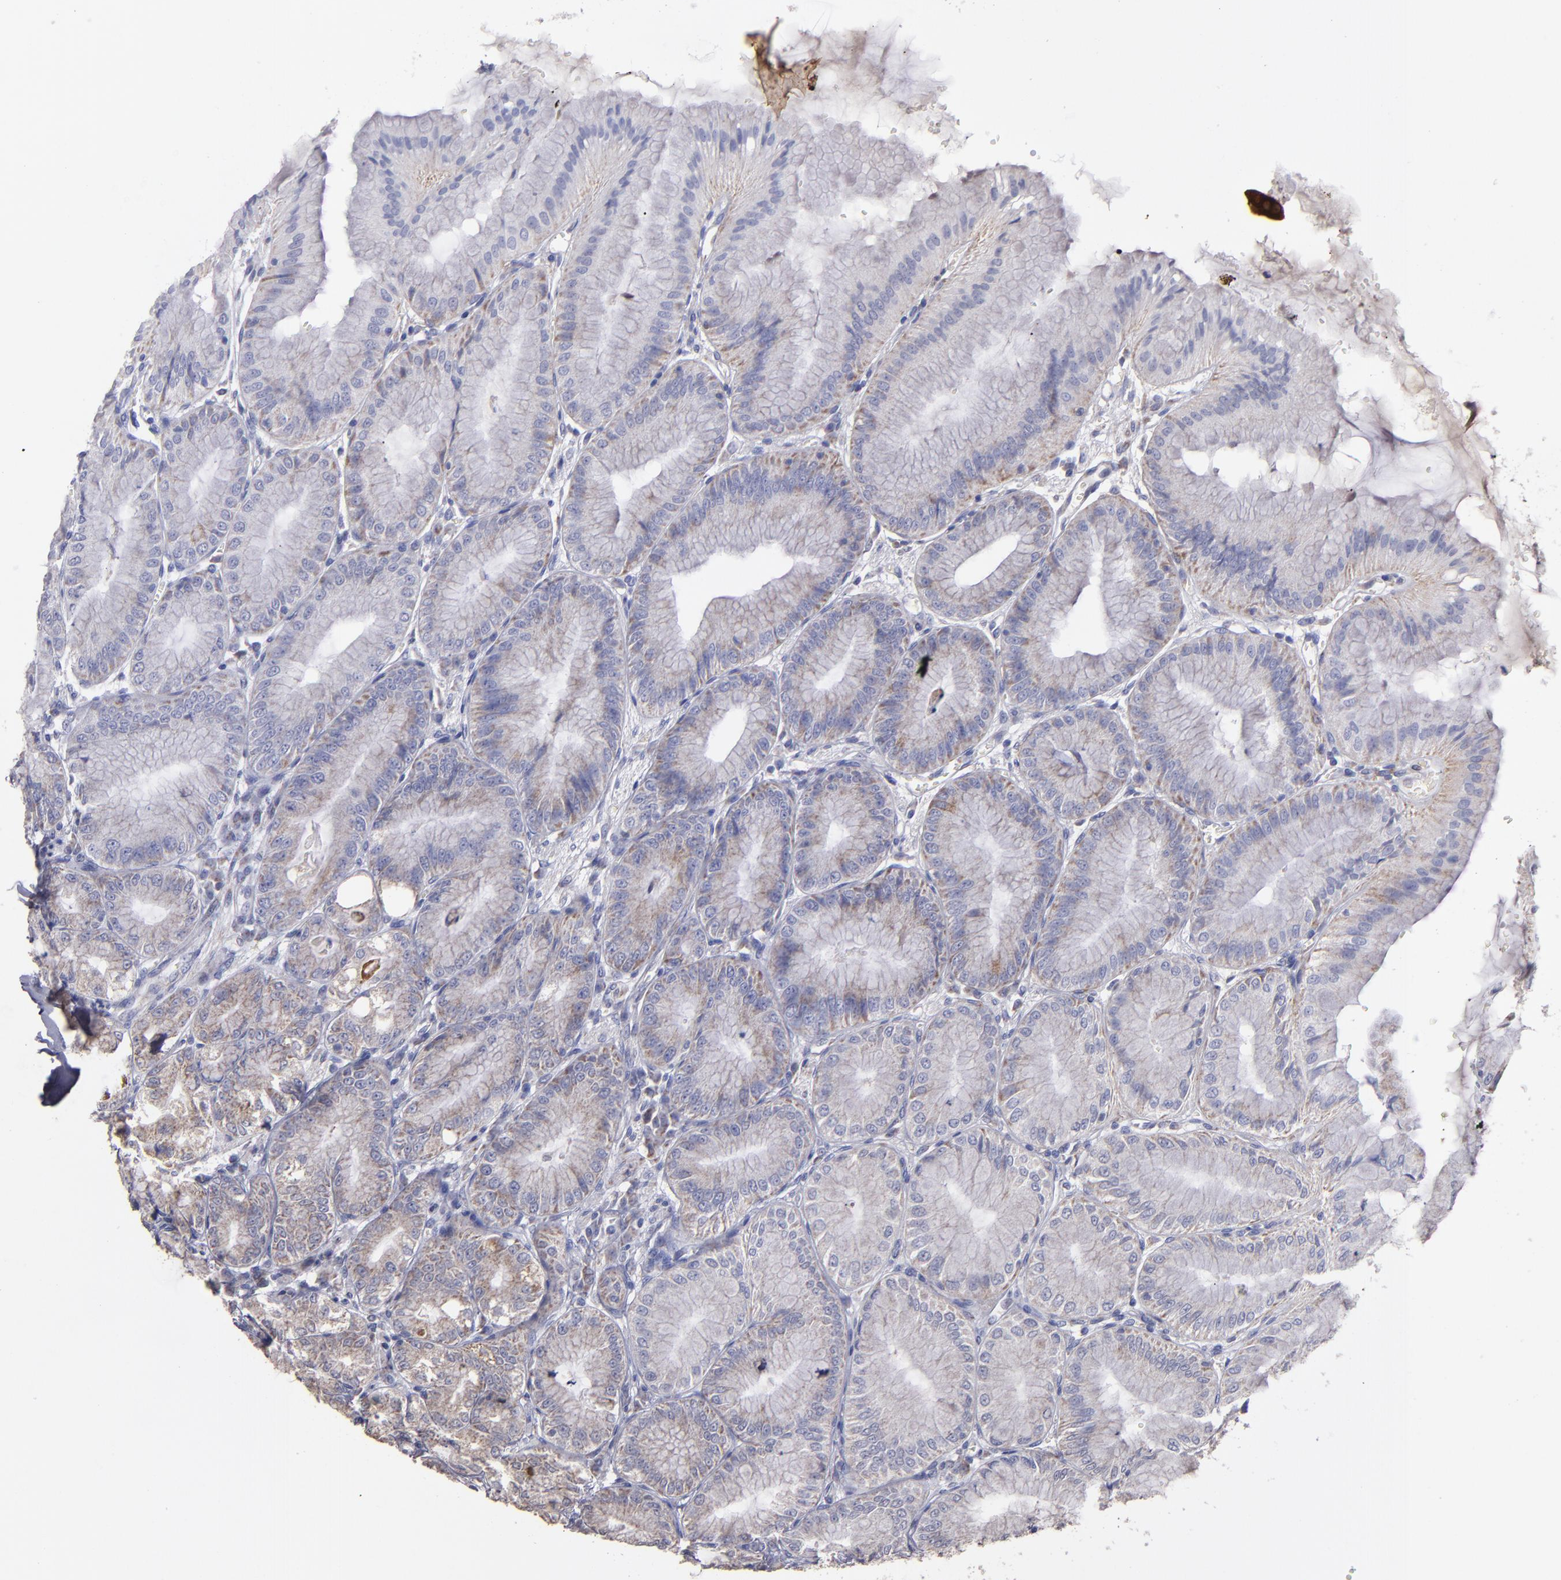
{"staining": {"intensity": "moderate", "quantity": ">75%", "location": "cytoplasmic/membranous"}, "tissue": "stomach", "cell_type": "Glandular cells", "image_type": "normal", "snomed": [{"axis": "morphology", "description": "Normal tissue, NOS"}, {"axis": "topography", "description": "Stomach, lower"}], "caption": "Brown immunohistochemical staining in unremarkable human stomach exhibits moderate cytoplasmic/membranous staining in about >75% of glandular cells. (Brightfield microscopy of DAB IHC at high magnification).", "gene": "CLTA", "patient": {"sex": "male", "age": 71}}